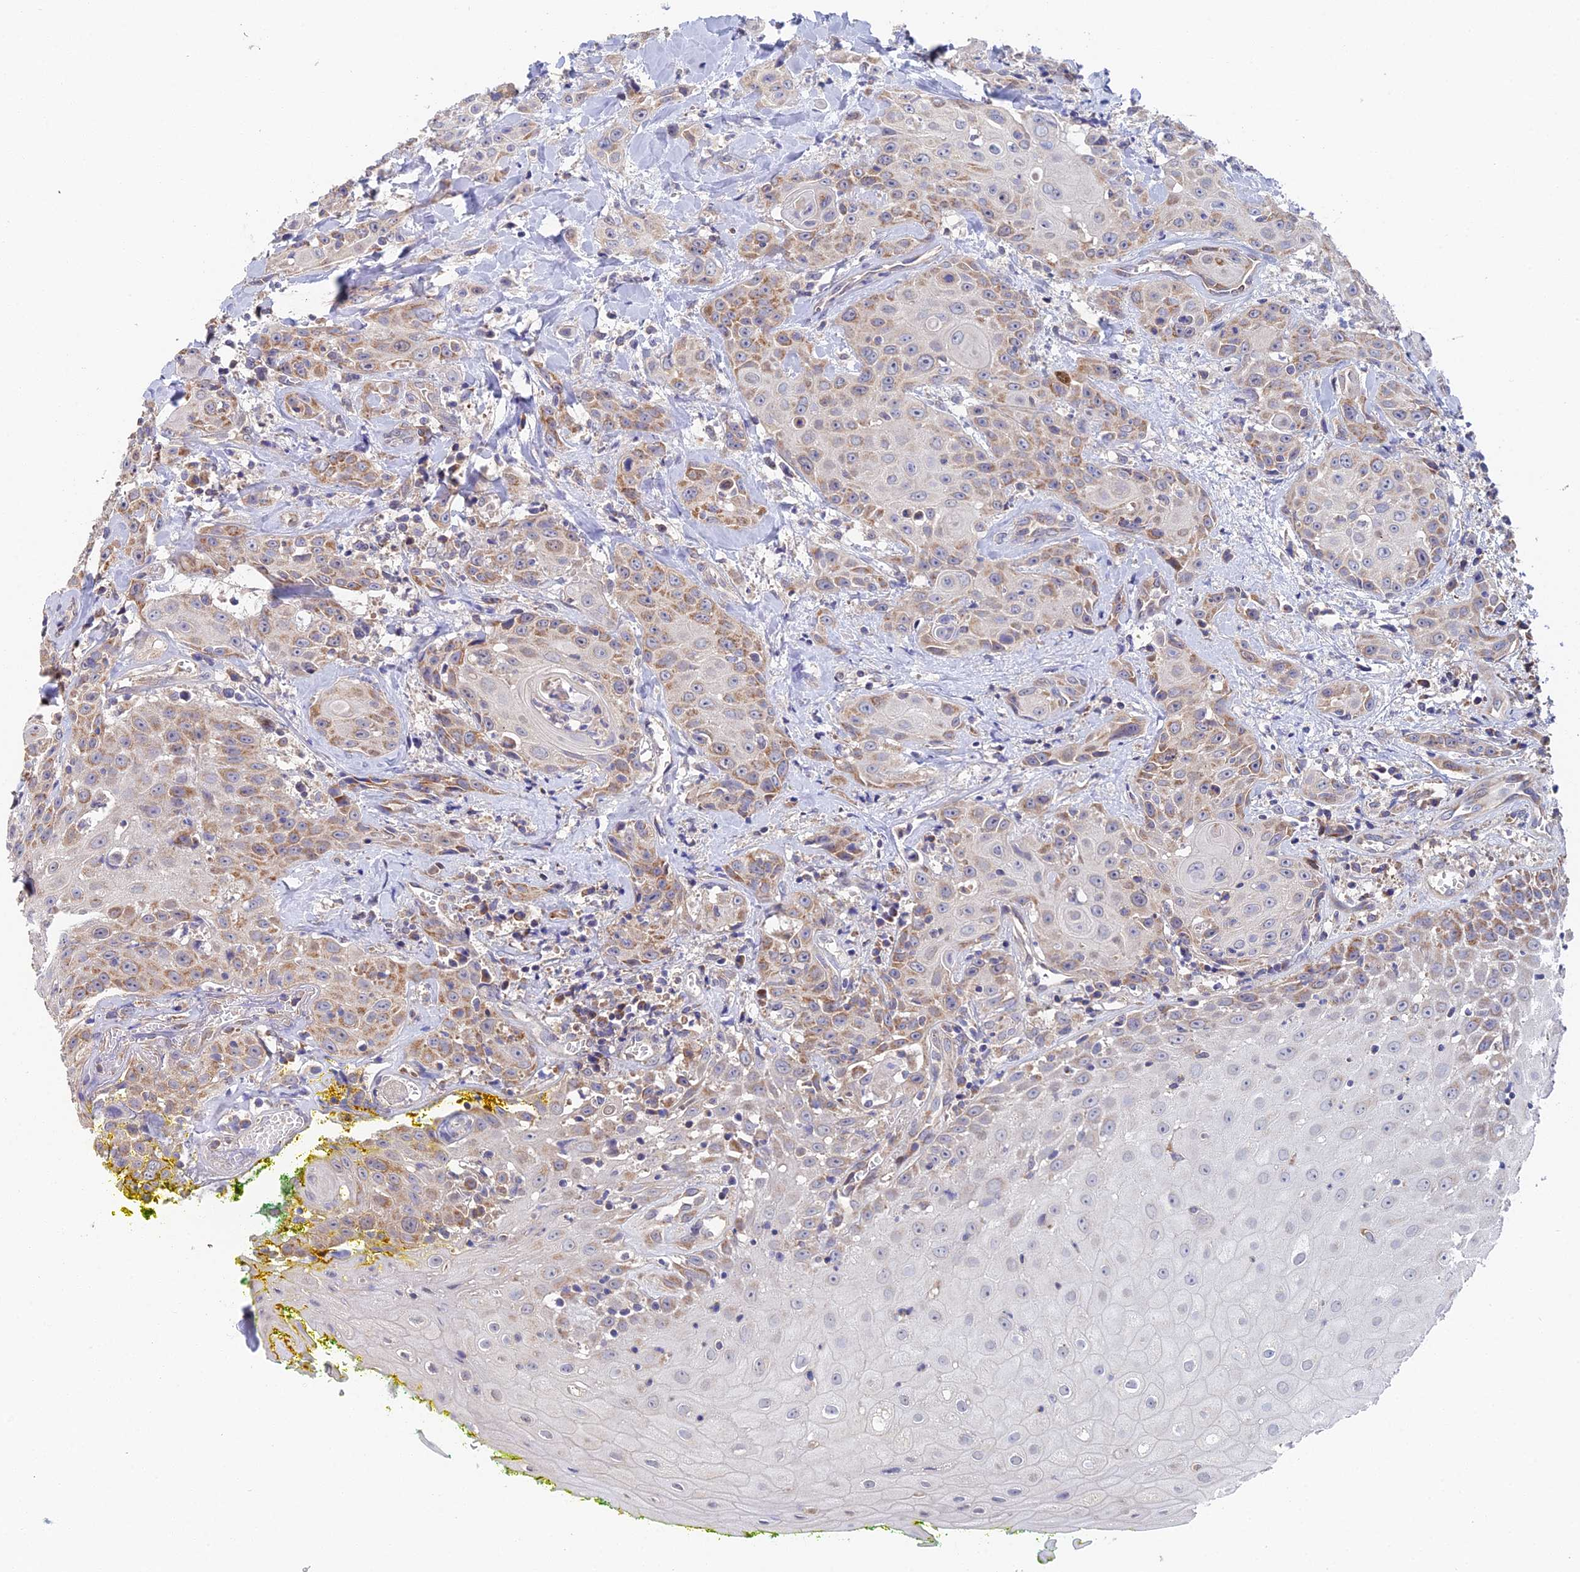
{"staining": {"intensity": "moderate", "quantity": "<25%", "location": "cytoplasmic/membranous"}, "tissue": "head and neck cancer", "cell_type": "Tumor cells", "image_type": "cancer", "snomed": [{"axis": "morphology", "description": "Squamous cell carcinoma, NOS"}, {"axis": "topography", "description": "Oral tissue"}, {"axis": "topography", "description": "Head-Neck"}], "caption": "About <25% of tumor cells in human squamous cell carcinoma (head and neck) show moderate cytoplasmic/membranous protein expression as visualized by brown immunohistochemical staining.", "gene": "ECSIT", "patient": {"sex": "female", "age": 82}}